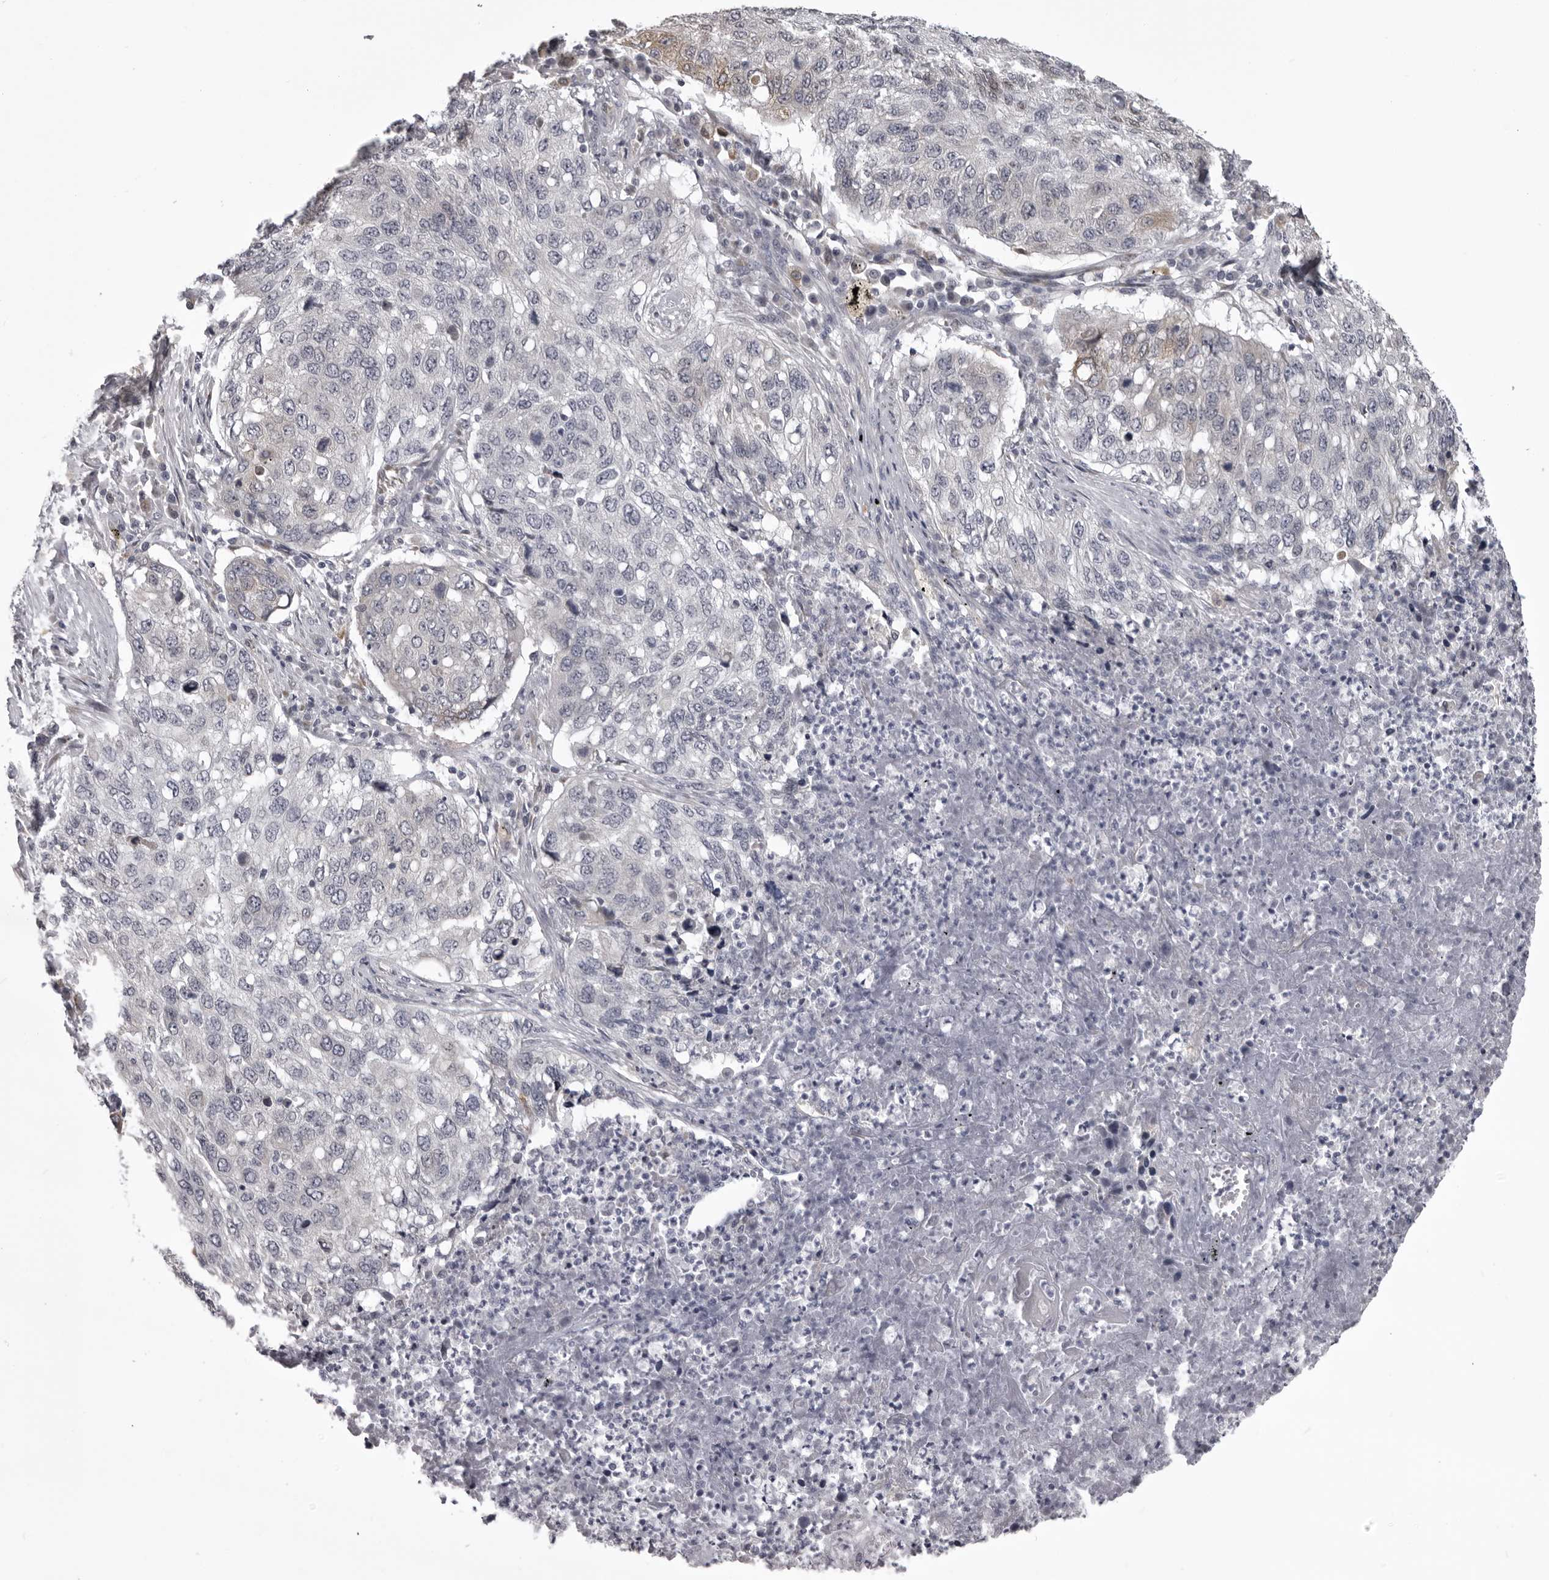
{"staining": {"intensity": "negative", "quantity": "none", "location": "none"}, "tissue": "lung cancer", "cell_type": "Tumor cells", "image_type": "cancer", "snomed": [{"axis": "morphology", "description": "Squamous cell carcinoma, NOS"}, {"axis": "topography", "description": "Lung"}], "caption": "High magnification brightfield microscopy of lung cancer (squamous cell carcinoma) stained with DAB (3,3'-diaminobenzidine) (brown) and counterstained with hematoxylin (blue): tumor cells show no significant positivity. (DAB immunohistochemistry (IHC) visualized using brightfield microscopy, high magnification).", "gene": "NCEH1", "patient": {"sex": "female", "age": 63}}